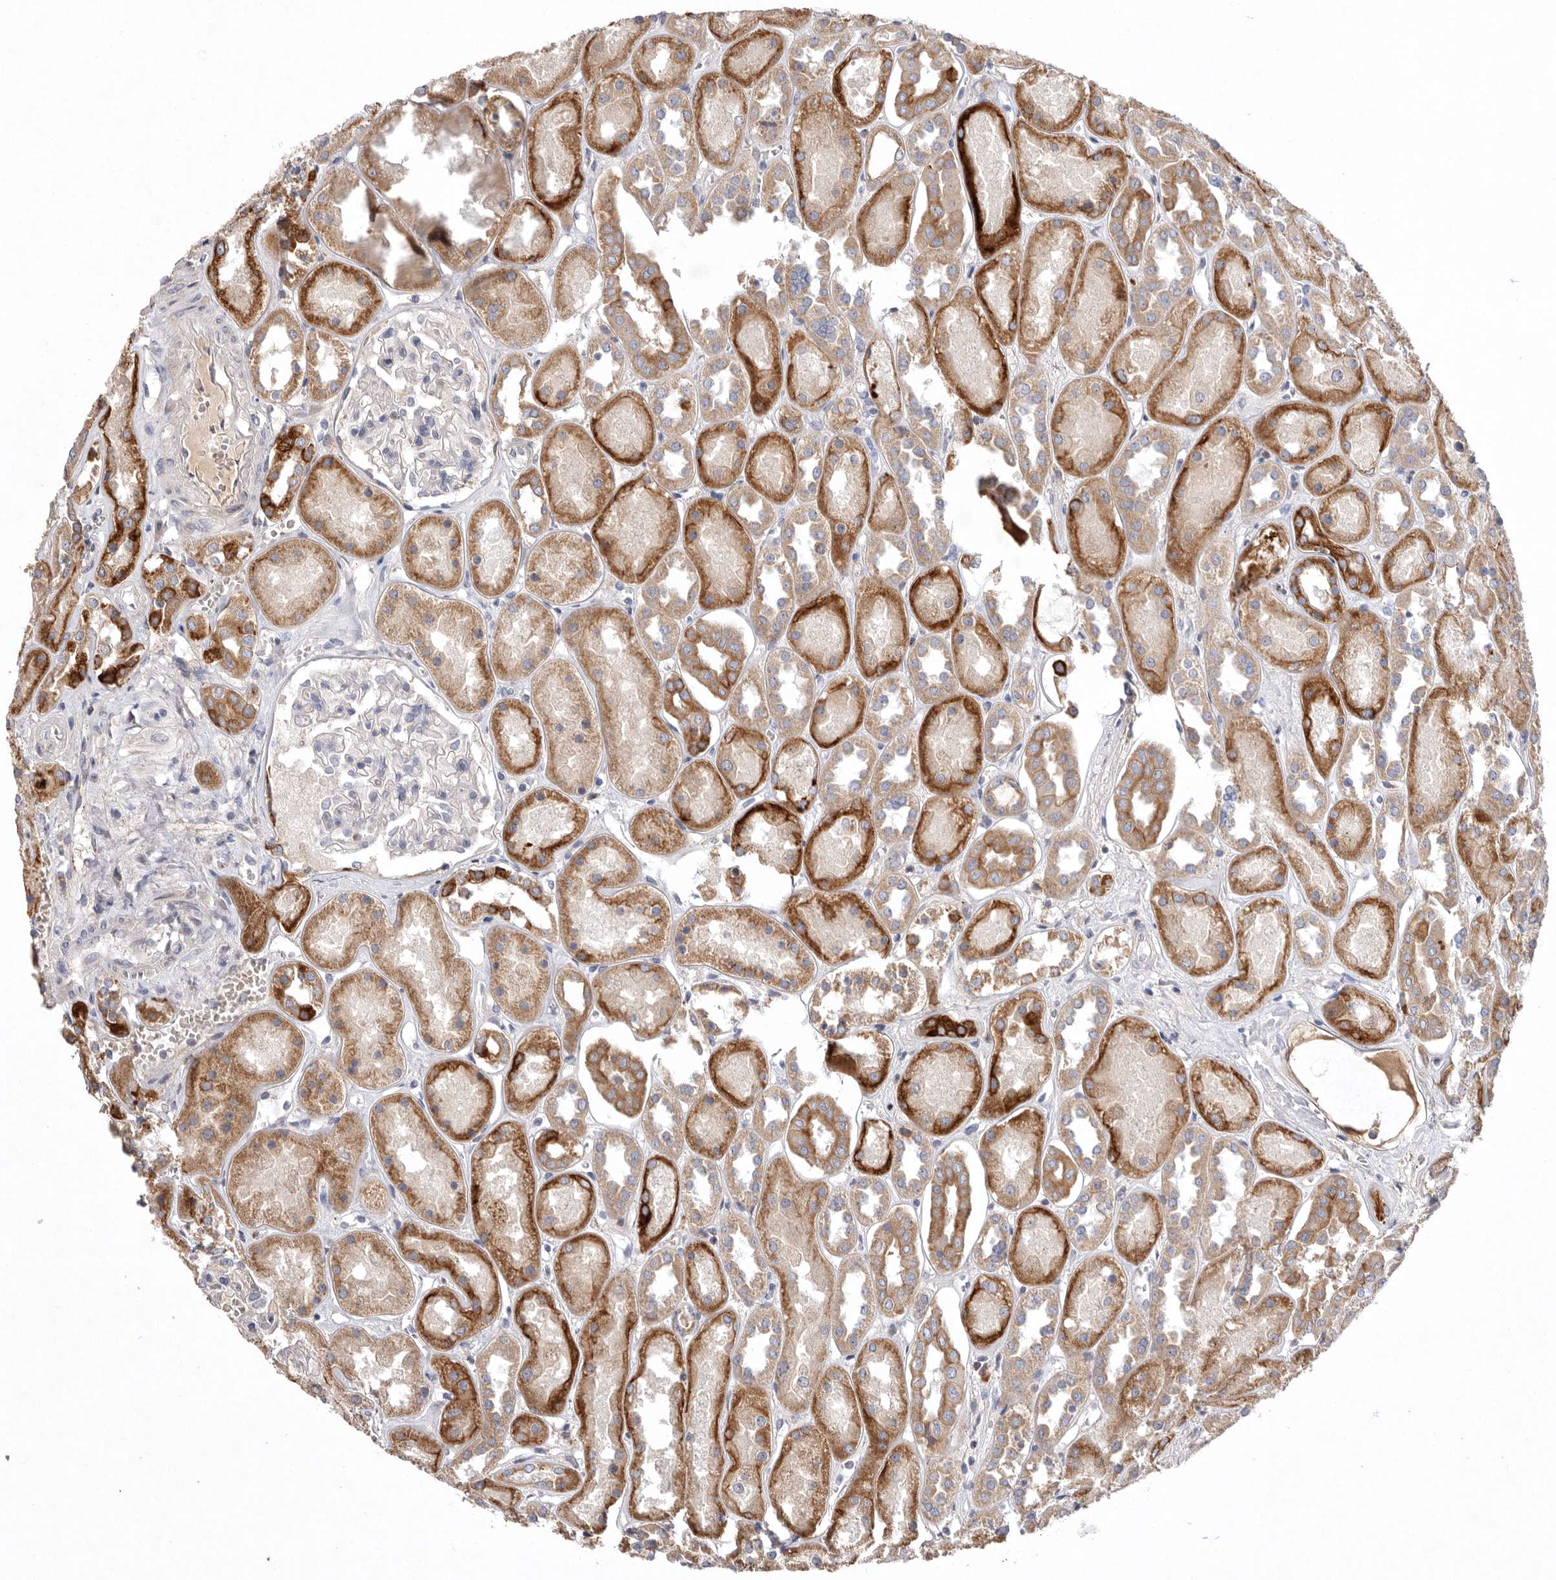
{"staining": {"intensity": "negative", "quantity": "none", "location": "none"}, "tissue": "kidney", "cell_type": "Cells in glomeruli", "image_type": "normal", "snomed": [{"axis": "morphology", "description": "Normal tissue, NOS"}, {"axis": "topography", "description": "Kidney"}], "caption": "Immunohistochemistry (IHC) photomicrograph of benign kidney: human kidney stained with DAB exhibits no significant protein expression in cells in glomeruli. The staining is performed using DAB brown chromogen with nuclei counter-stained in using hematoxylin.", "gene": "TNFSF14", "patient": {"sex": "male", "age": 70}}